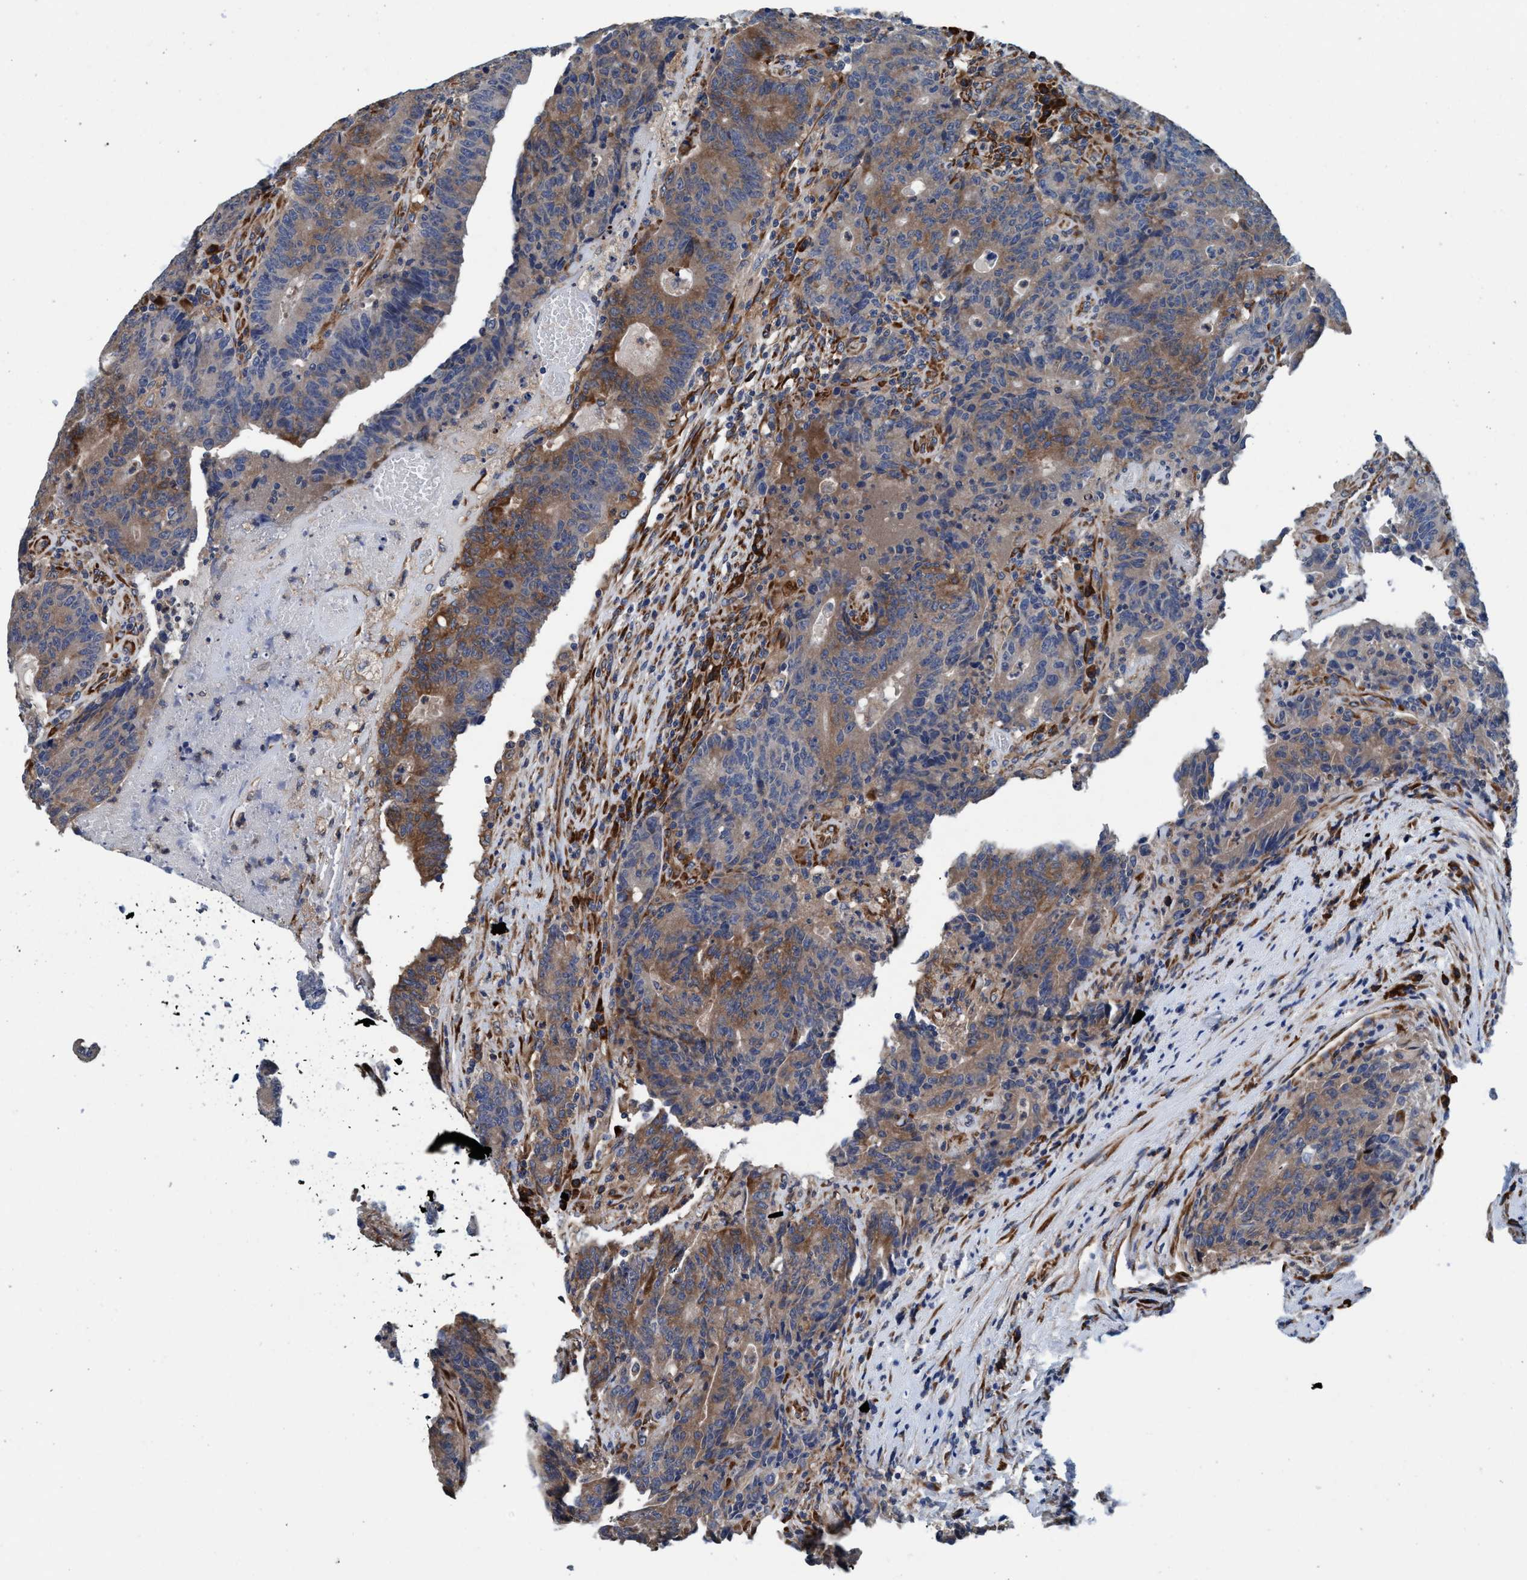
{"staining": {"intensity": "moderate", "quantity": "25%-75%", "location": "cytoplasmic/membranous"}, "tissue": "colorectal cancer", "cell_type": "Tumor cells", "image_type": "cancer", "snomed": [{"axis": "morphology", "description": "Normal tissue, NOS"}, {"axis": "morphology", "description": "Adenocarcinoma, NOS"}, {"axis": "topography", "description": "Colon"}], "caption": "This histopathology image displays adenocarcinoma (colorectal) stained with IHC to label a protein in brown. The cytoplasmic/membranous of tumor cells show moderate positivity for the protein. Nuclei are counter-stained blue.", "gene": "ENDOG", "patient": {"sex": "female", "age": 75}}